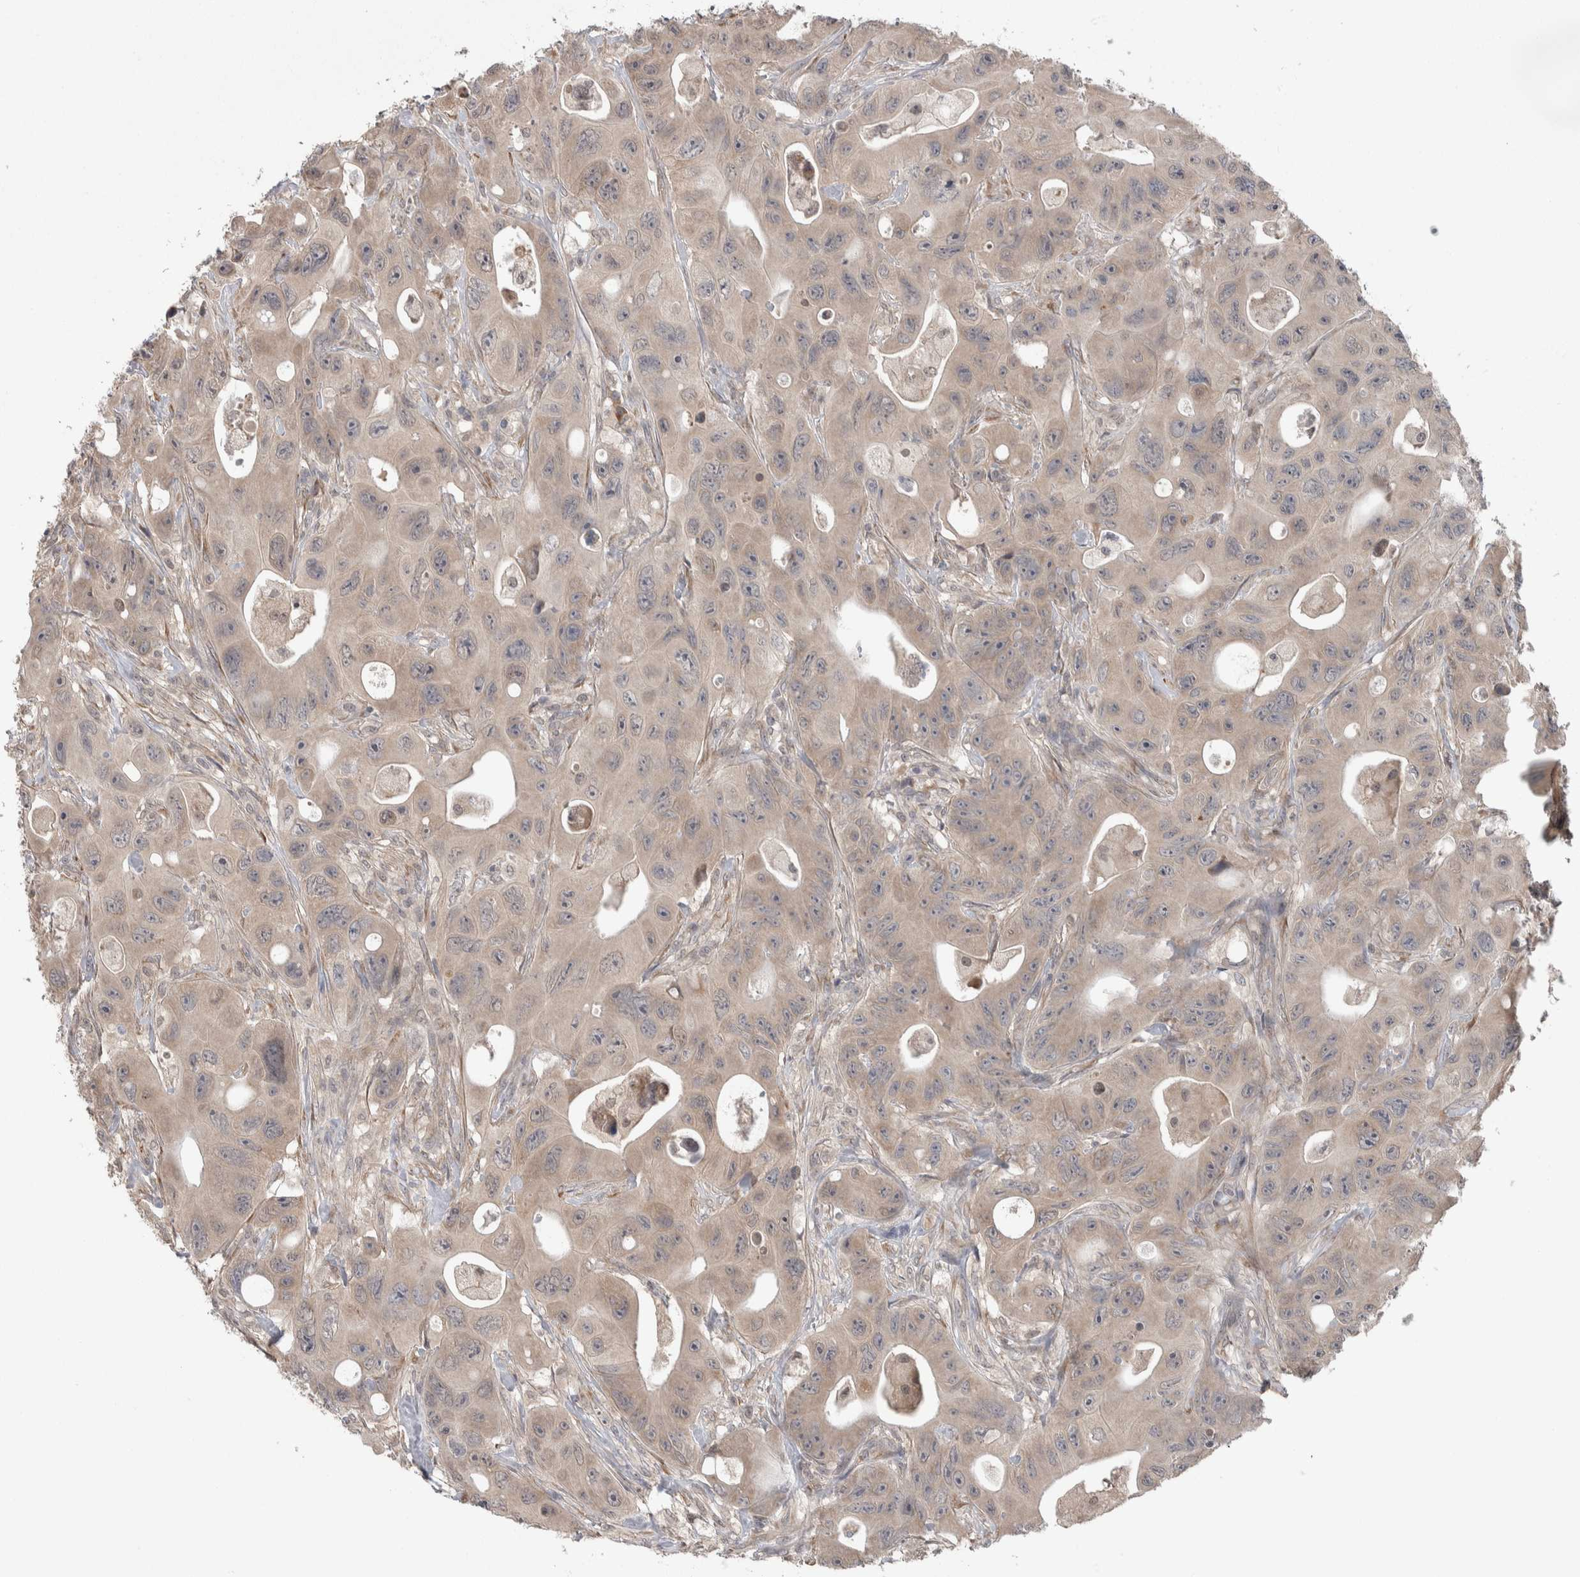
{"staining": {"intensity": "weak", "quantity": ">75%", "location": "cytoplasmic/membranous"}, "tissue": "colorectal cancer", "cell_type": "Tumor cells", "image_type": "cancer", "snomed": [{"axis": "morphology", "description": "Adenocarcinoma, NOS"}, {"axis": "topography", "description": "Colon"}], "caption": "This image reveals immunohistochemistry (IHC) staining of colorectal cancer (adenocarcinoma), with low weak cytoplasmic/membranous staining in approximately >75% of tumor cells.", "gene": "CUL2", "patient": {"sex": "female", "age": 46}}